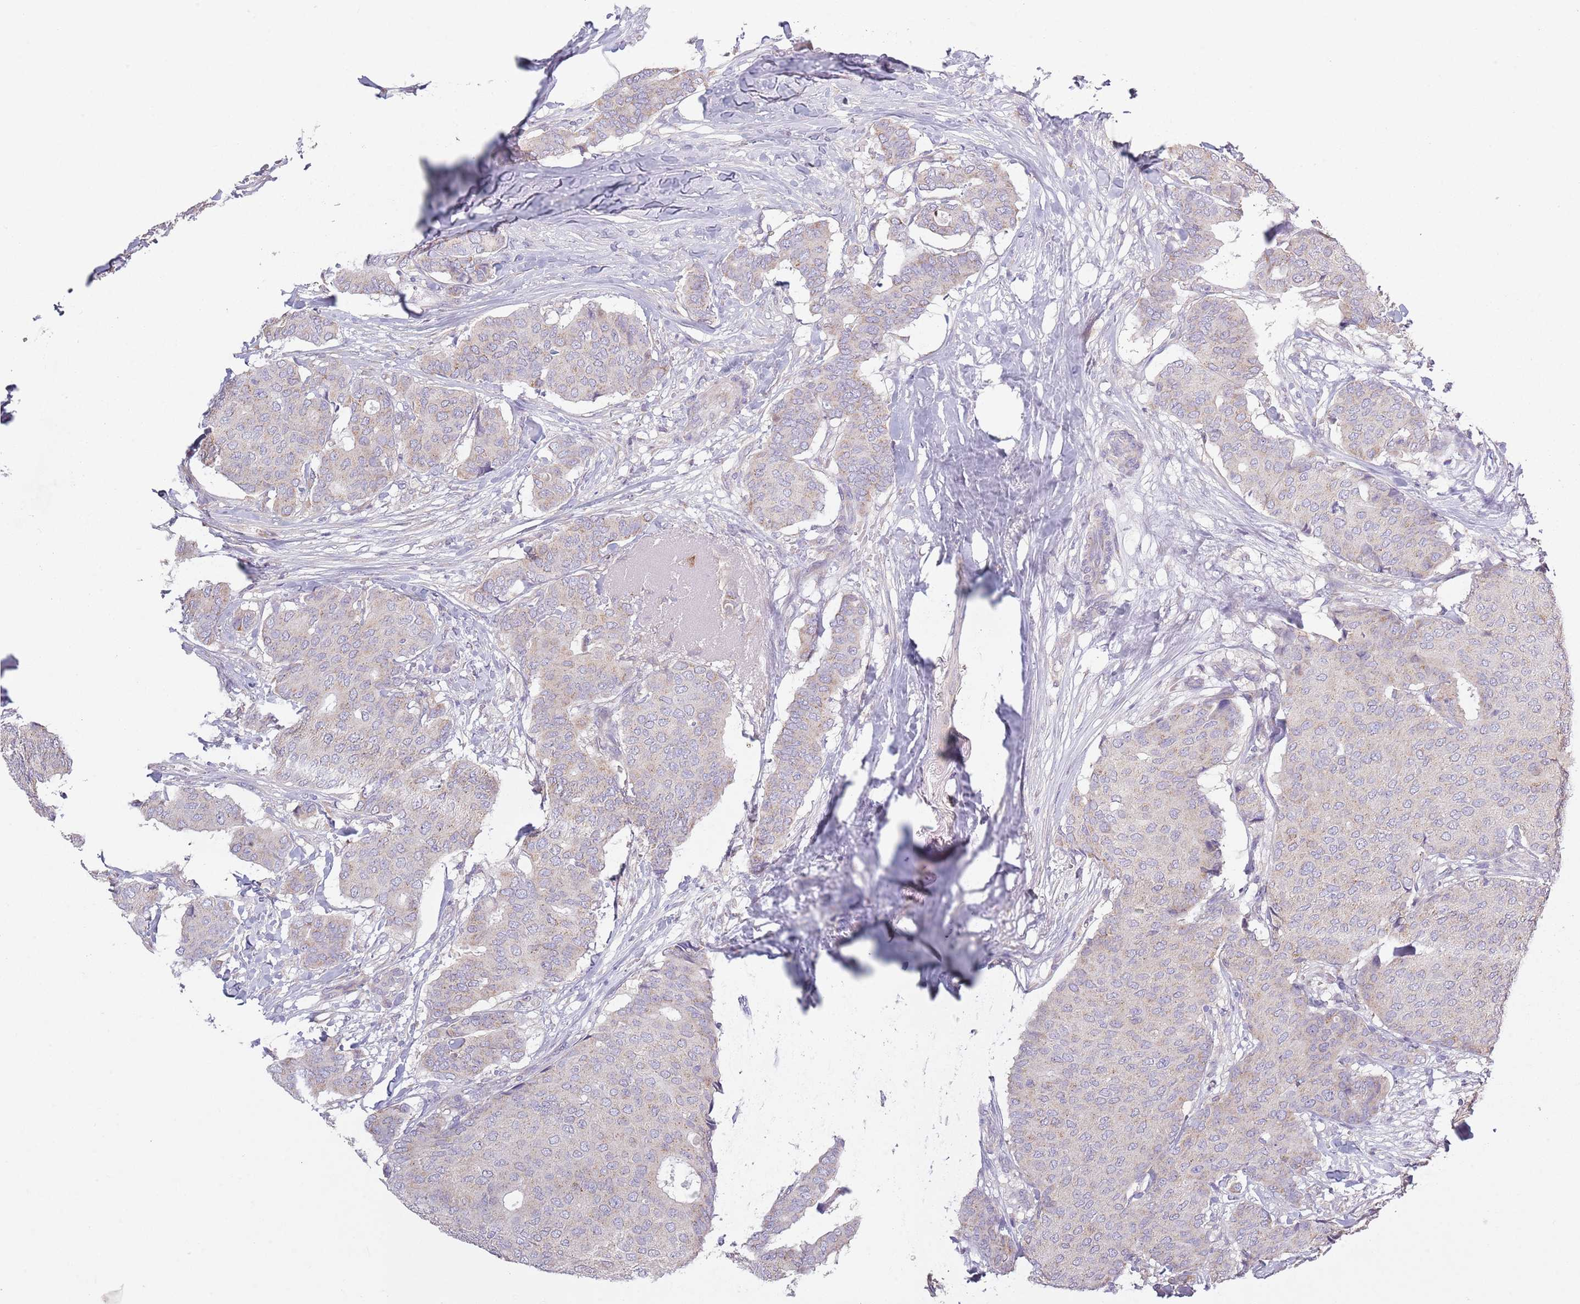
{"staining": {"intensity": "negative", "quantity": "none", "location": "none"}, "tissue": "breast cancer", "cell_type": "Tumor cells", "image_type": "cancer", "snomed": [{"axis": "morphology", "description": "Duct carcinoma"}, {"axis": "topography", "description": "Breast"}], "caption": "DAB (3,3'-diaminobenzidine) immunohistochemical staining of human breast cancer demonstrates no significant expression in tumor cells.", "gene": "COQ5", "patient": {"sex": "female", "age": 75}}